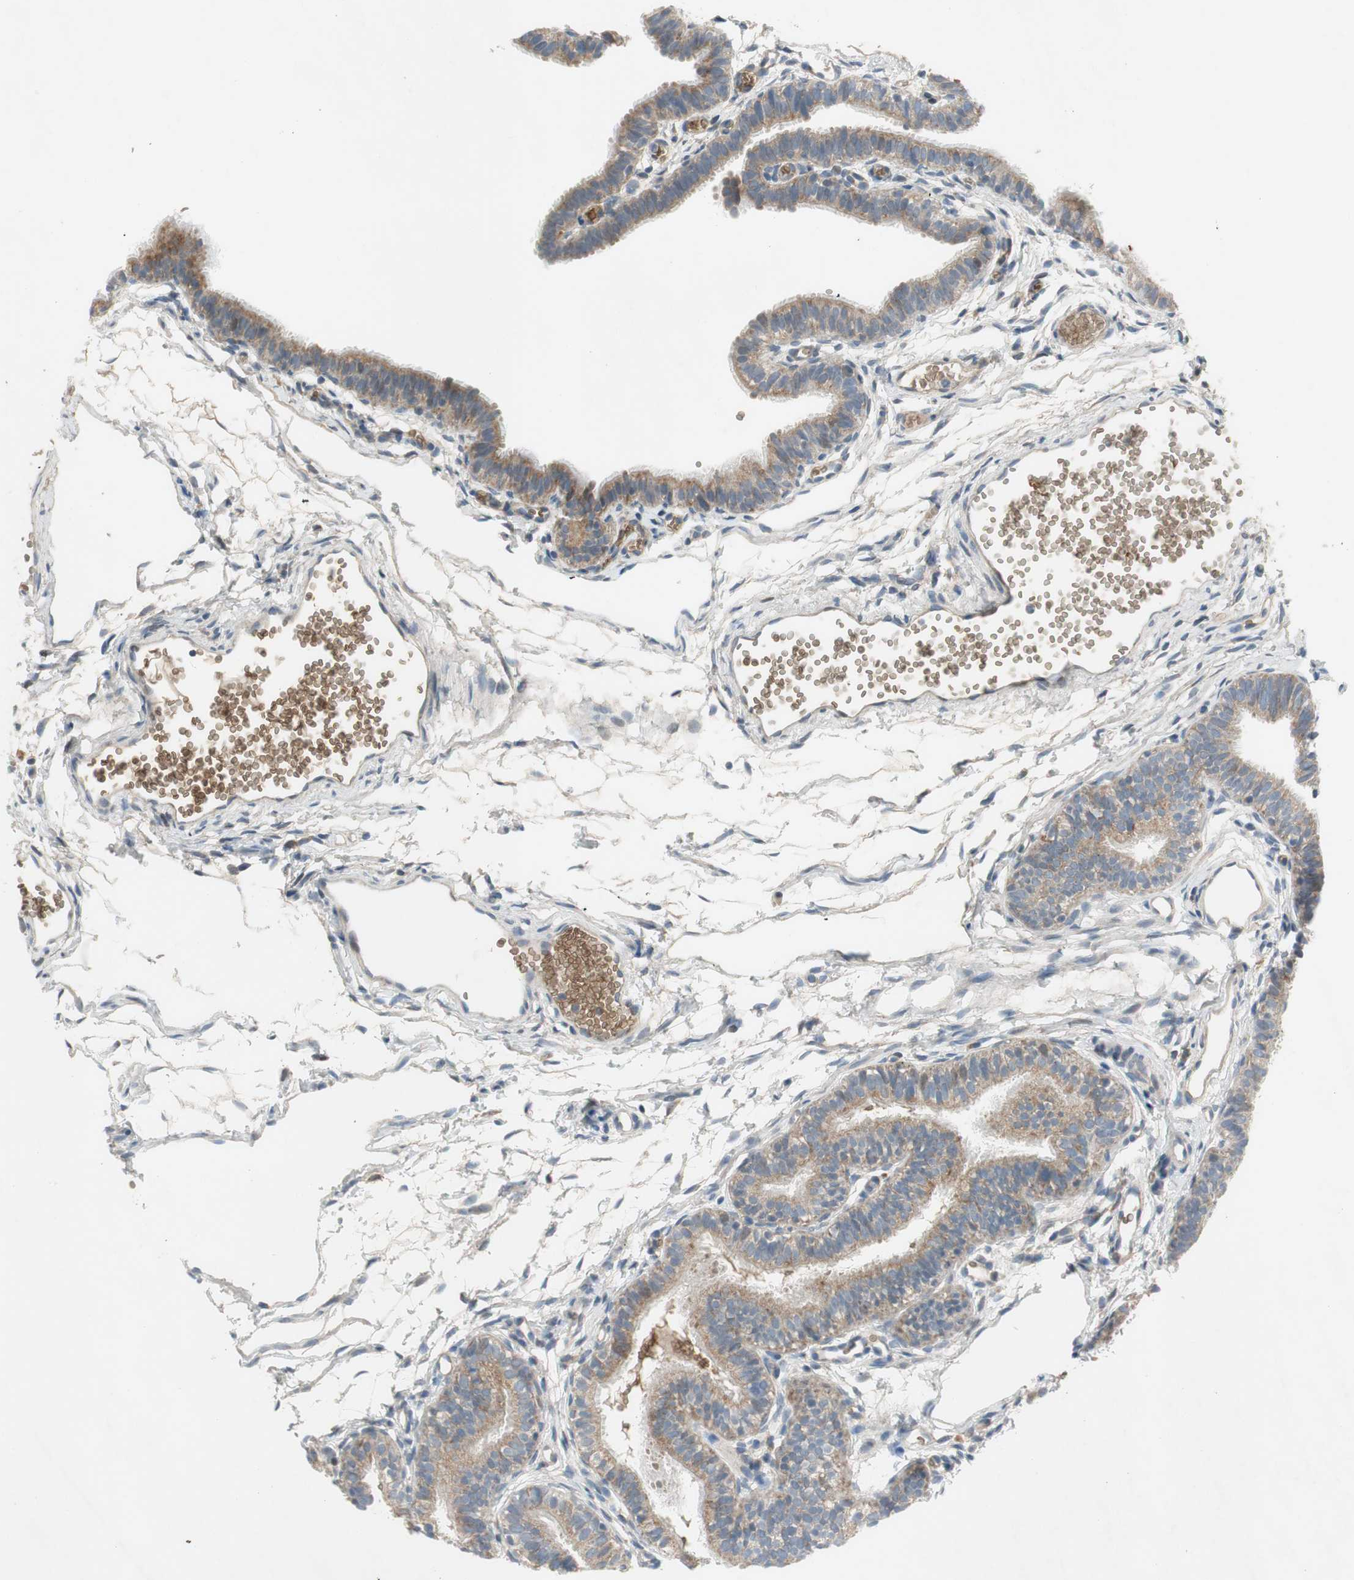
{"staining": {"intensity": "weak", "quantity": ">75%", "location": "cytoplasmic/membranous"}, "tissue": "fallopian tube", "cell_type": "Glandular cells", "image_type": "normal", "snomed": [{"axis": "morphology", "description": "Normal tissue, NOS"}, {"axis": "topography", "description": "Fallopian tube"}, {"axis": "topography", "description": "Placenta"}], "caption": "Glandular cells demonstrate weak cytoplasmic/membranous positivity in about >75% of cells in unremarkable fallopian tube.", "gene": "GYPC", "patient": {"sex": "female", "age": 34}}